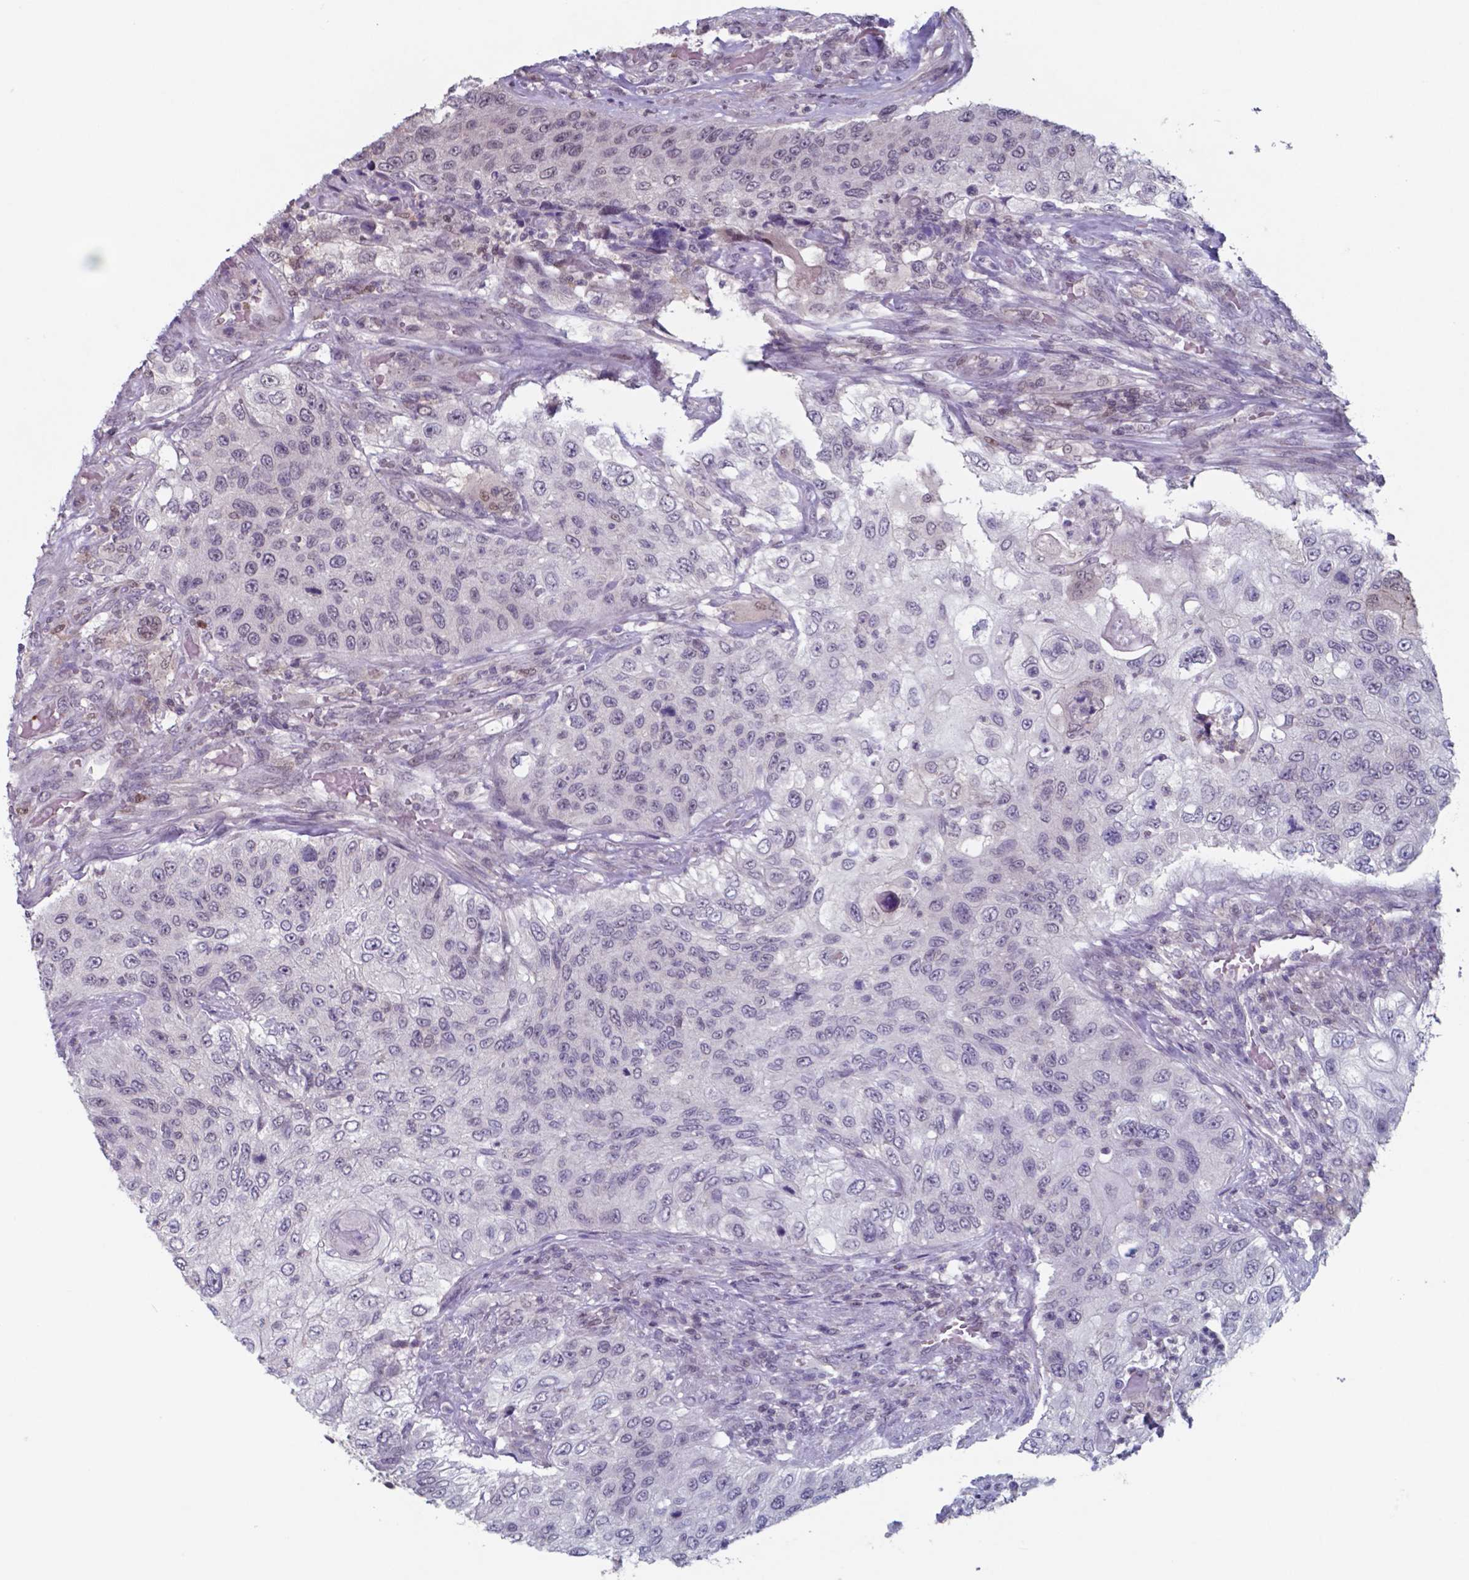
{"staining": {"intensity": "negative", "quantity": "none", "location": "none"}, "tissue": "urothelial cancer", "cell_type": "Tumor cells", "image_type": "cancer", "snomed": [{"axis": "morphology", "description": "Urothelial carcinoma, High grade"}, {"axis": "topography", "description": "Urinary bladder"}], "caption": "Protein analysis of urothelial cancer reveals no significant expression in tumor cells.", "gene": "TDP2", "patient": {"sex": "female", "age": 60}}